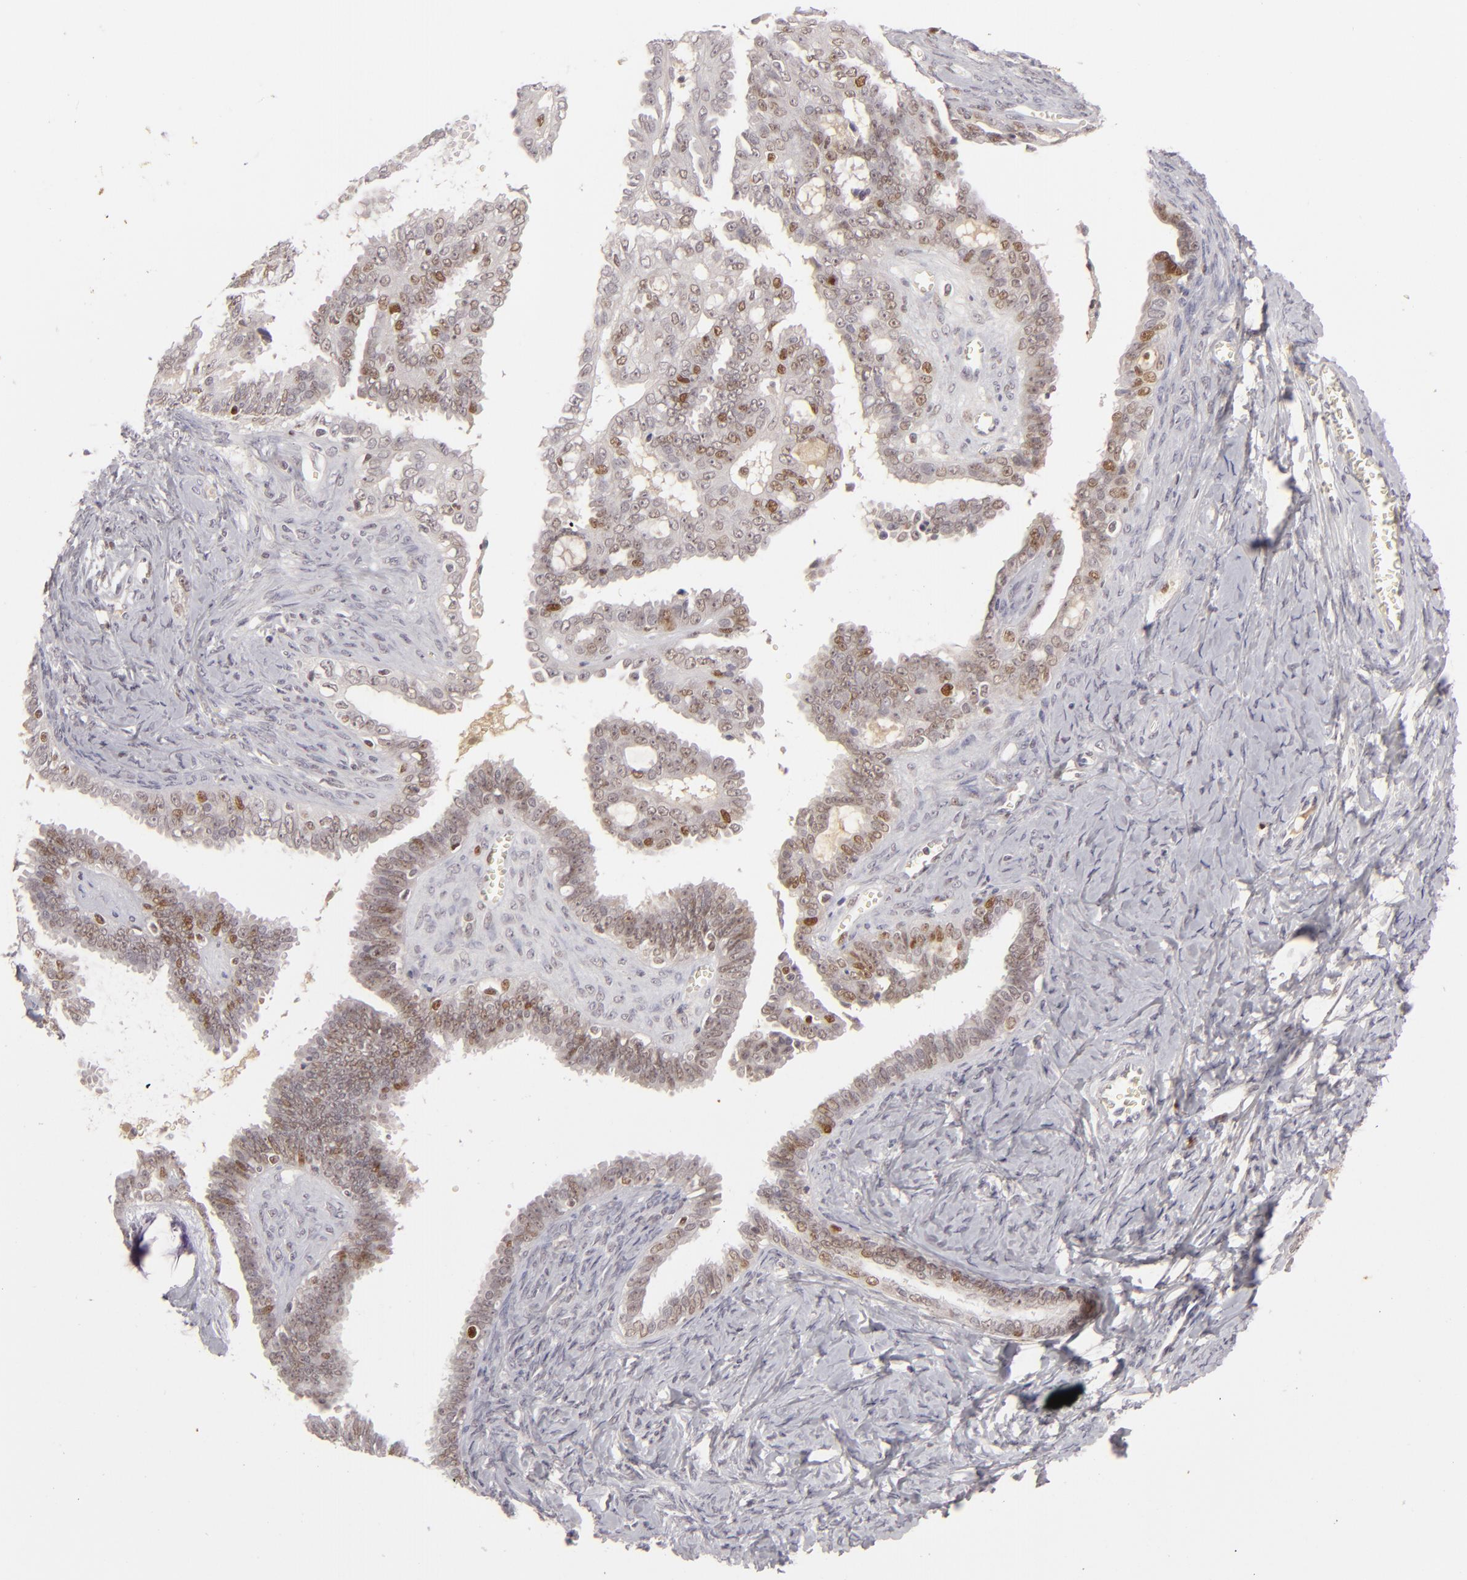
{"staining": {"intensity": "strong", "quantity": "<25%", "location": "nuclear"}, "tissue": "ovarian cancer", "cell_type": "Tumor cells", "image_type": "cancer", "snomed": [{"axis": "morphology", "description": "Cystadenocarcinoma, serous, NOS"}, {"axis": "topography", "description": "Ovary"}], "caption": "A medium amount of strong nuclear staining is identified in about <25% of tumor cells in ovarian cancer (serous cystadenocarcinoma) tissue.", "gene": "FEN1", "patient": {"sex": "female", "age": 71}}